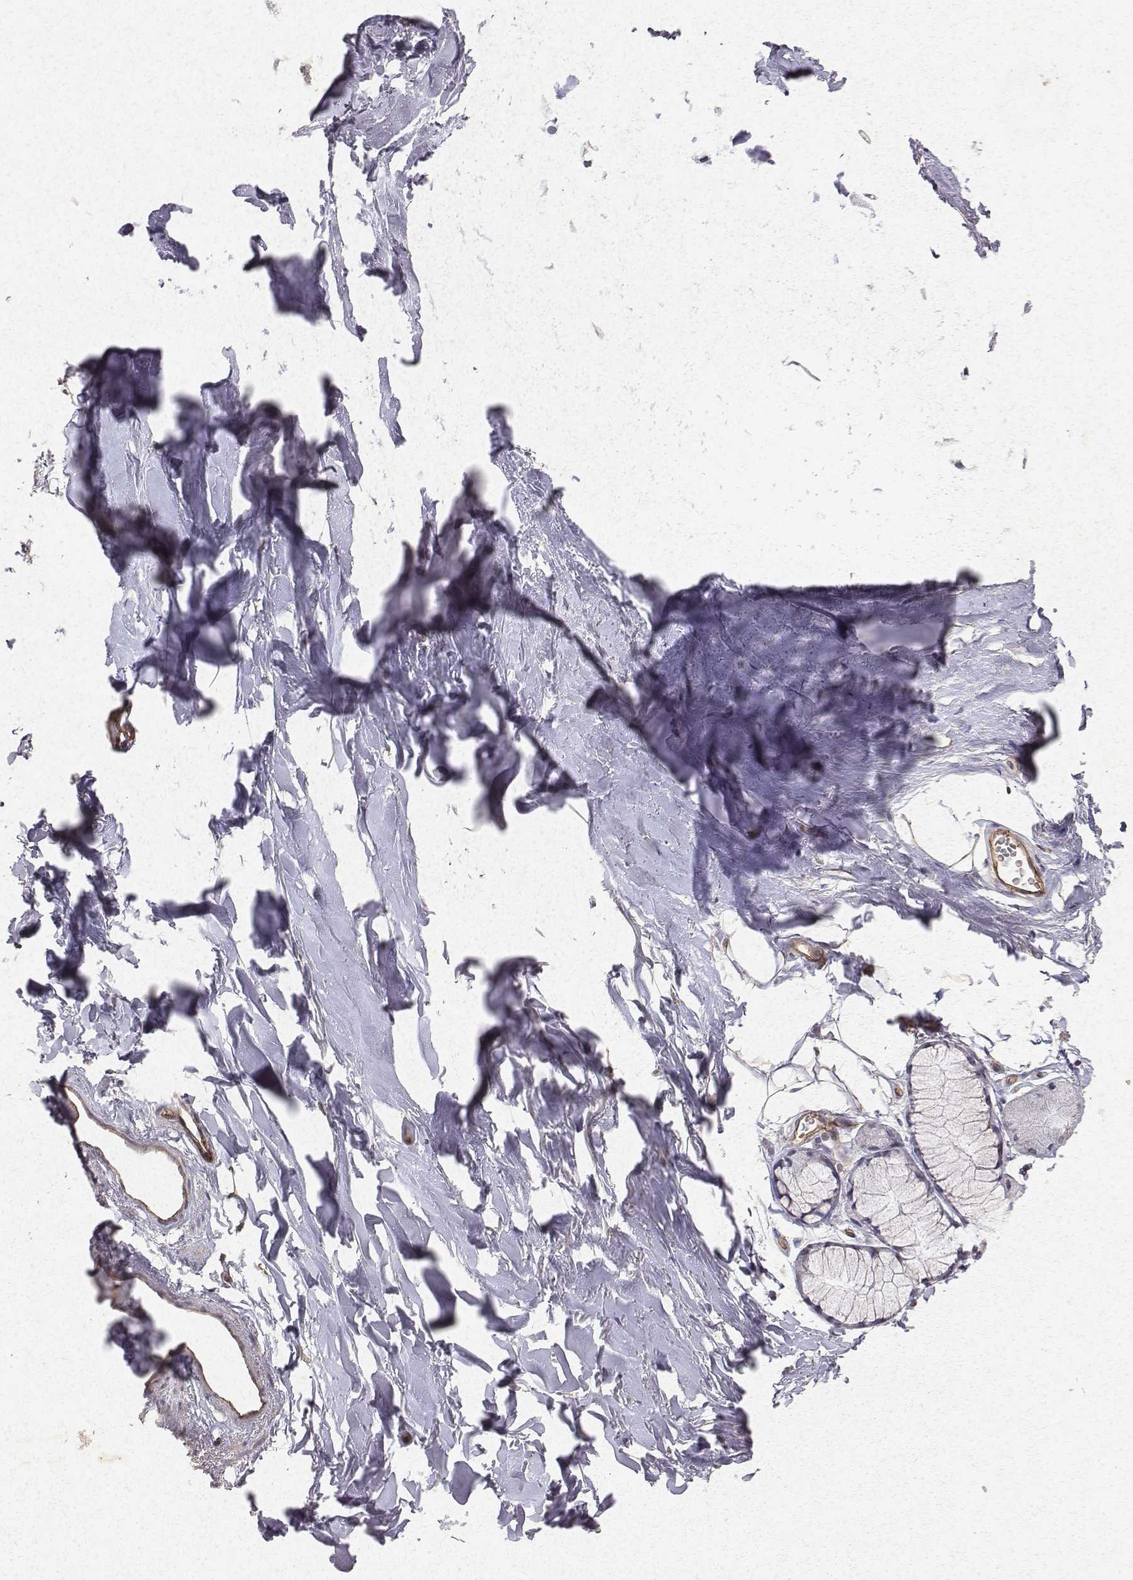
{"staining": {"intensity": "weak", "quantity": "25%-75%", "location": "cytoplasmic/membranous"}, "tissue": "adipose tissue", "cell_type": "Adipocytes", "image_type": "normal", "snomed": [{"axis": "morphology", "description": "Normal tissue, NOS"}, {"axis": "topography", "description": "Cartilage tissue"}, {"axis": "topography", "description": "Bronchus"}], "caption": "The histopathology image shows immunohistochemical staining of benign adipose tissue. There is weak cytoplasmic/membranous expression is present in about 25%-75% of adipocytes.", "gene": "PTPRG", "patient": {"sex": "female", "age": 79}}